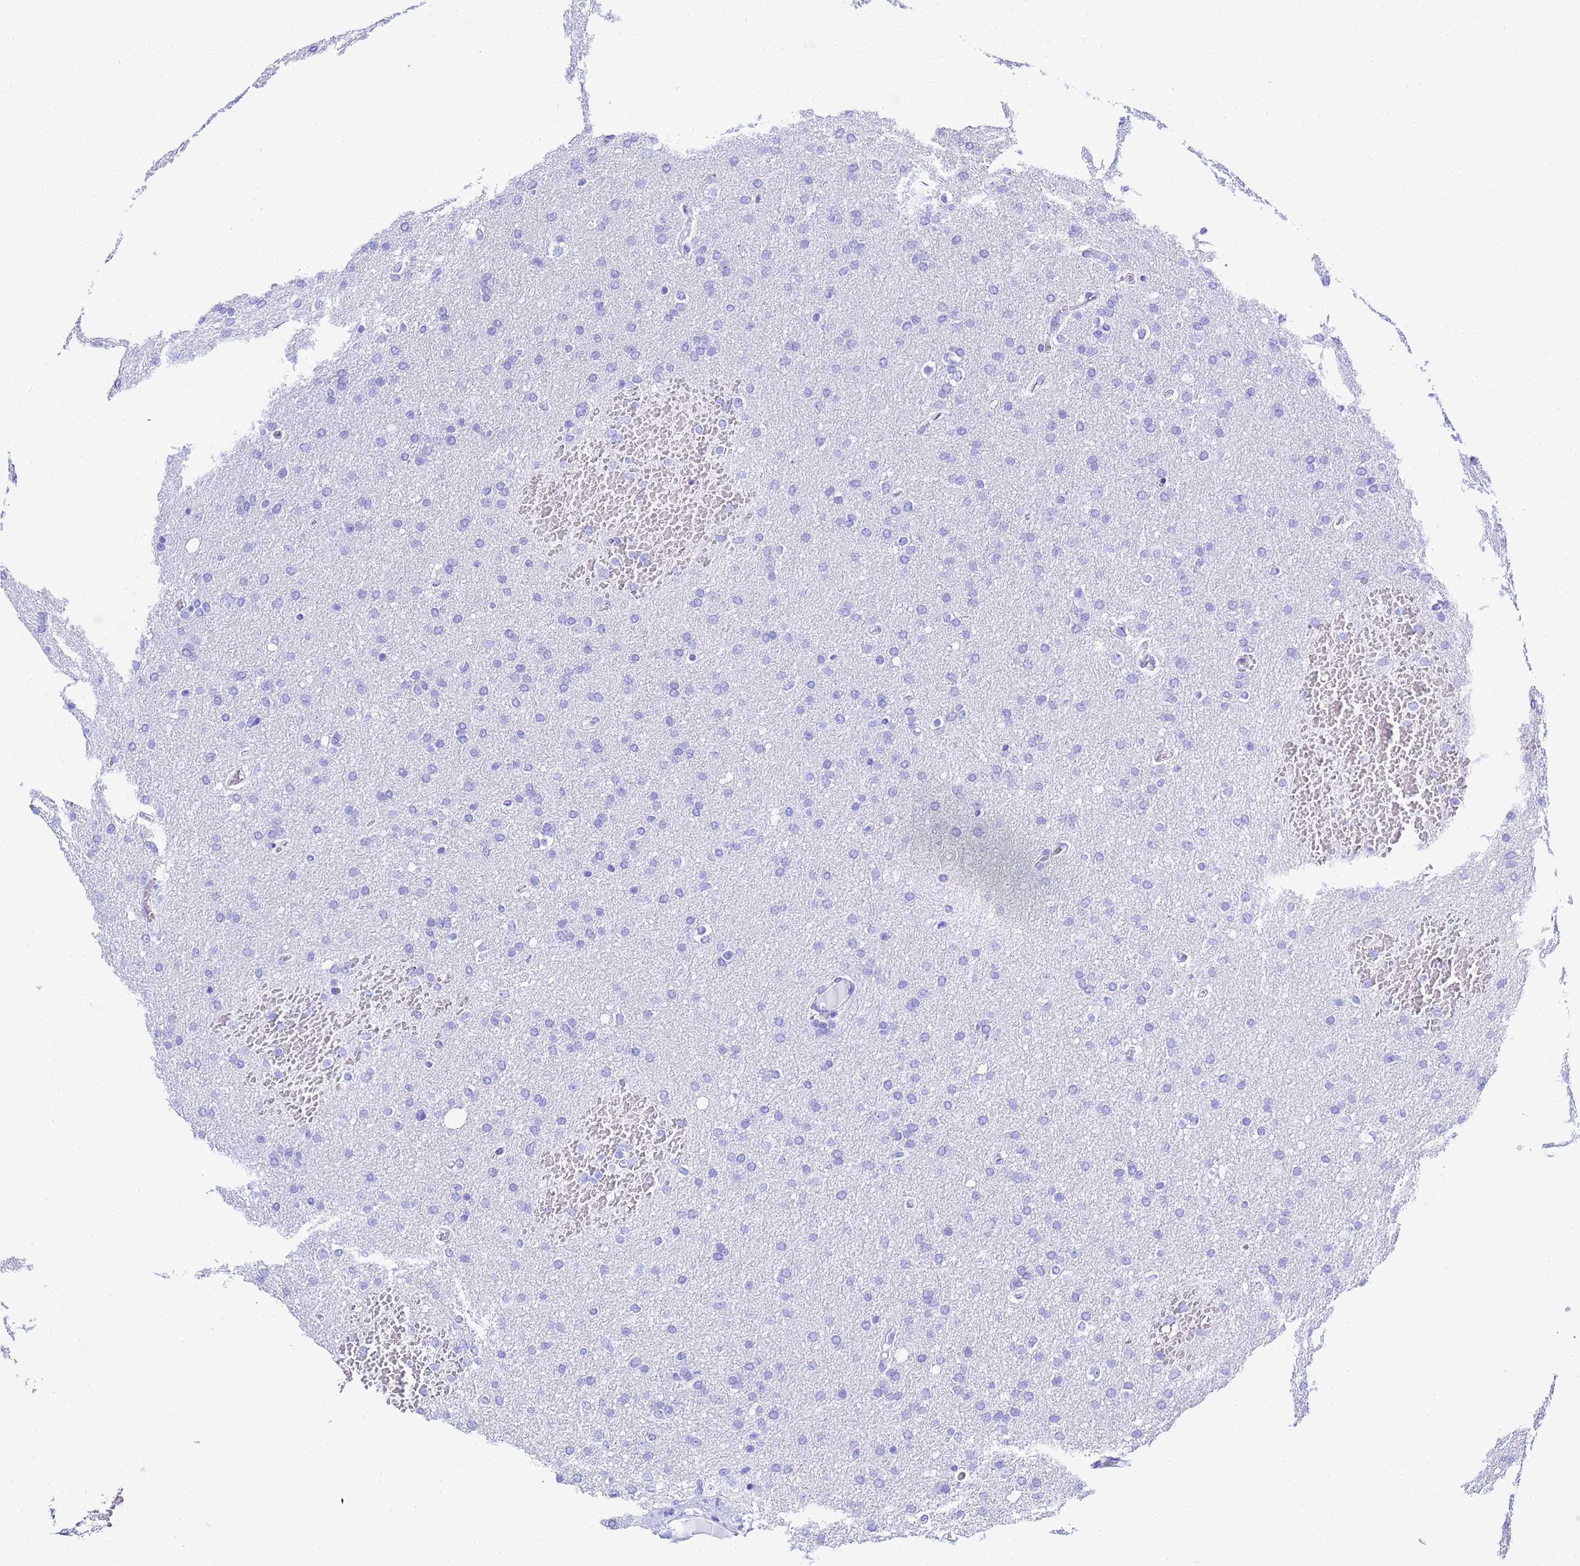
{"staining": {"intensity": "negative", "quantity": "none", "location": "none"}, "tissue": "glioma", "cell_type": "Tumor cells", "image_type": "cancer", "snomed": [{"axis": "morphology", "description": "Glioma, malignant, High grade"}, {"axis": "topography", "description": "Cerebral cortex"}], "caption": "This is an immunohistochemistry photomicrograph of glioma. There is no staining in tumor cells.", "gene": "ACTL6B", "patient": {"sex": "female", "age": 36}}